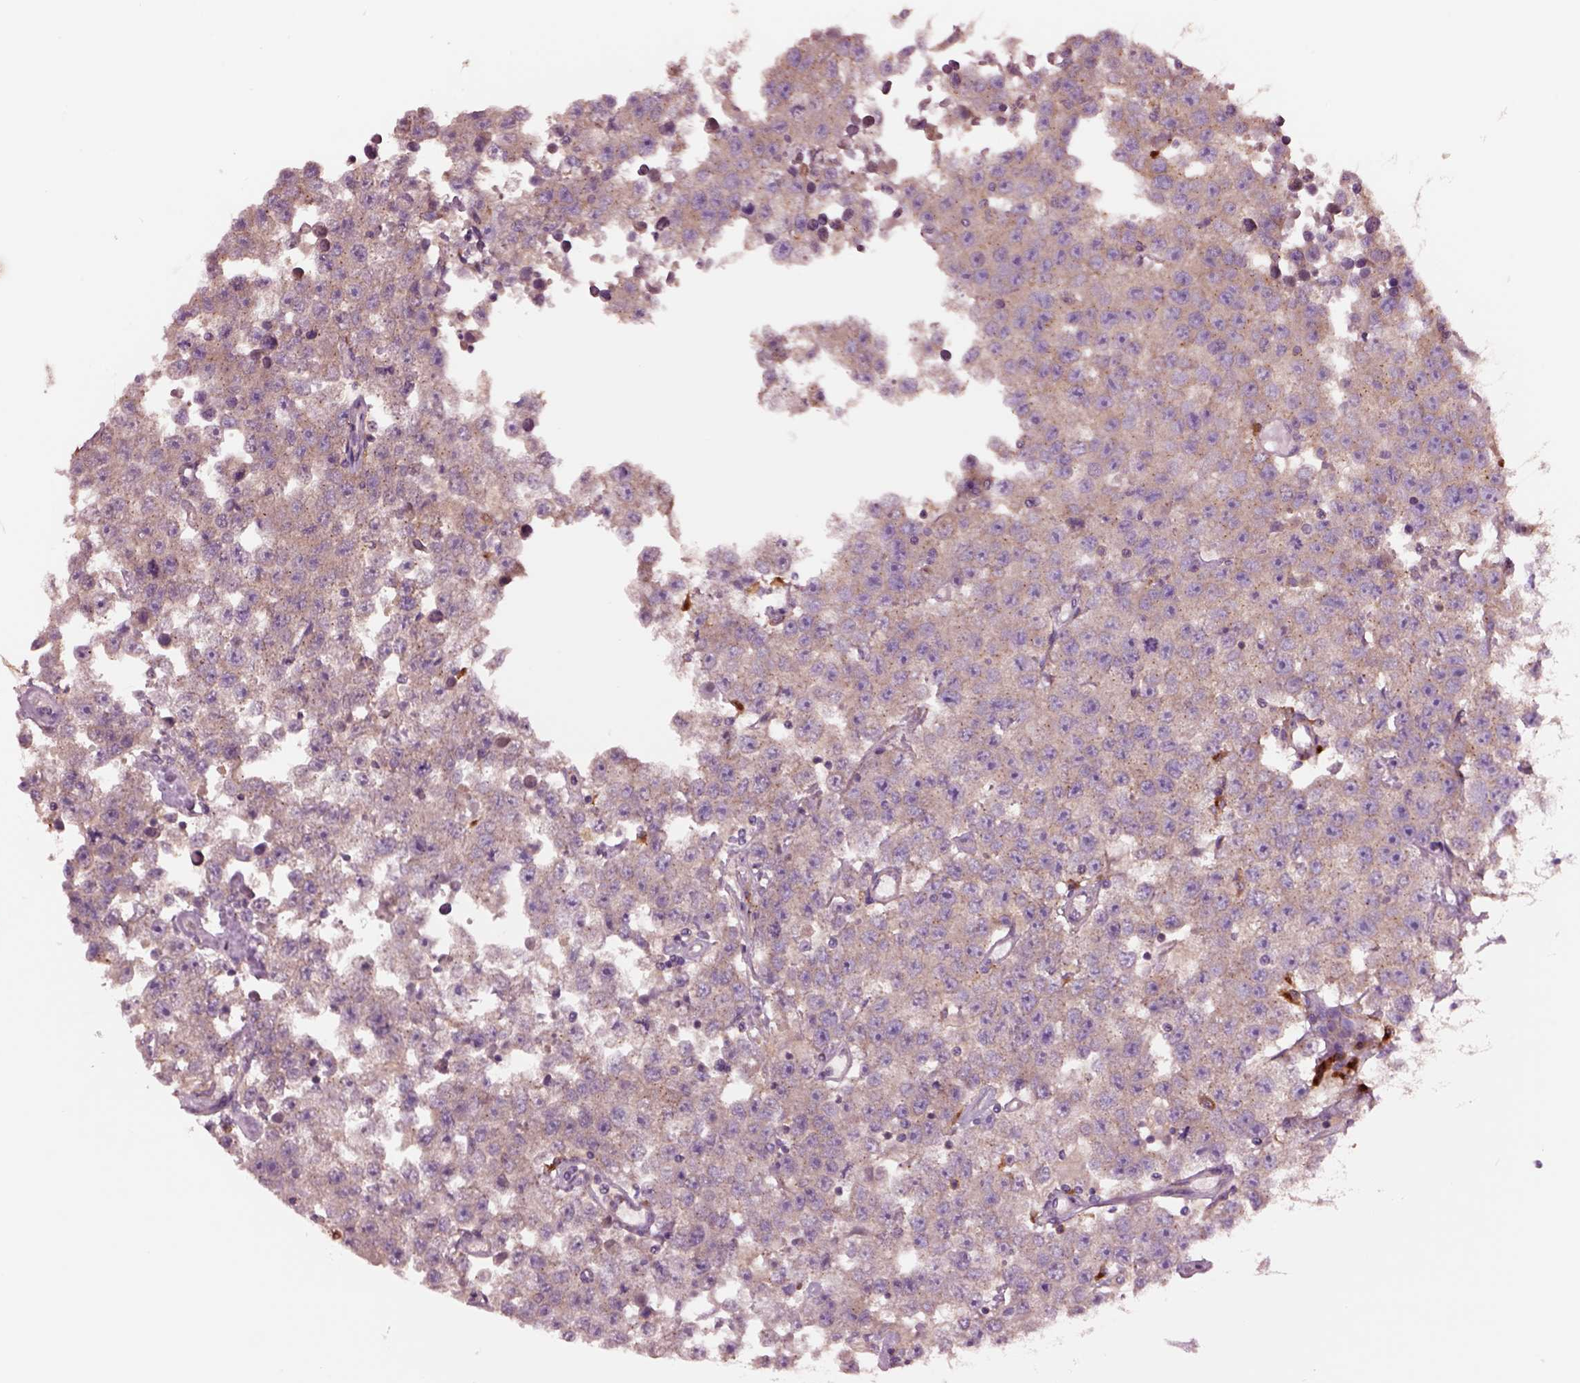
{"staining": {"intensity": "moderate", "quantity": ">75%", "location": "cytoplasmic/membranous"}, "tissue": "testis cancer", "cell_type": "Tumor cells", "image_type": "cancer", "snomed": [{"axis": "morphology", "description": "Seminoma, NOS"}, {"axis": "topography", "description": "Testis"}], "caption": "Brown immunohistochemical staining in testis seminoma demonstrates moderate cytoplasmic/membranous positivity in about >75% of tumor cells.", "gene": "SEC23A", "patient": {"sex": "male", "age": 52}}